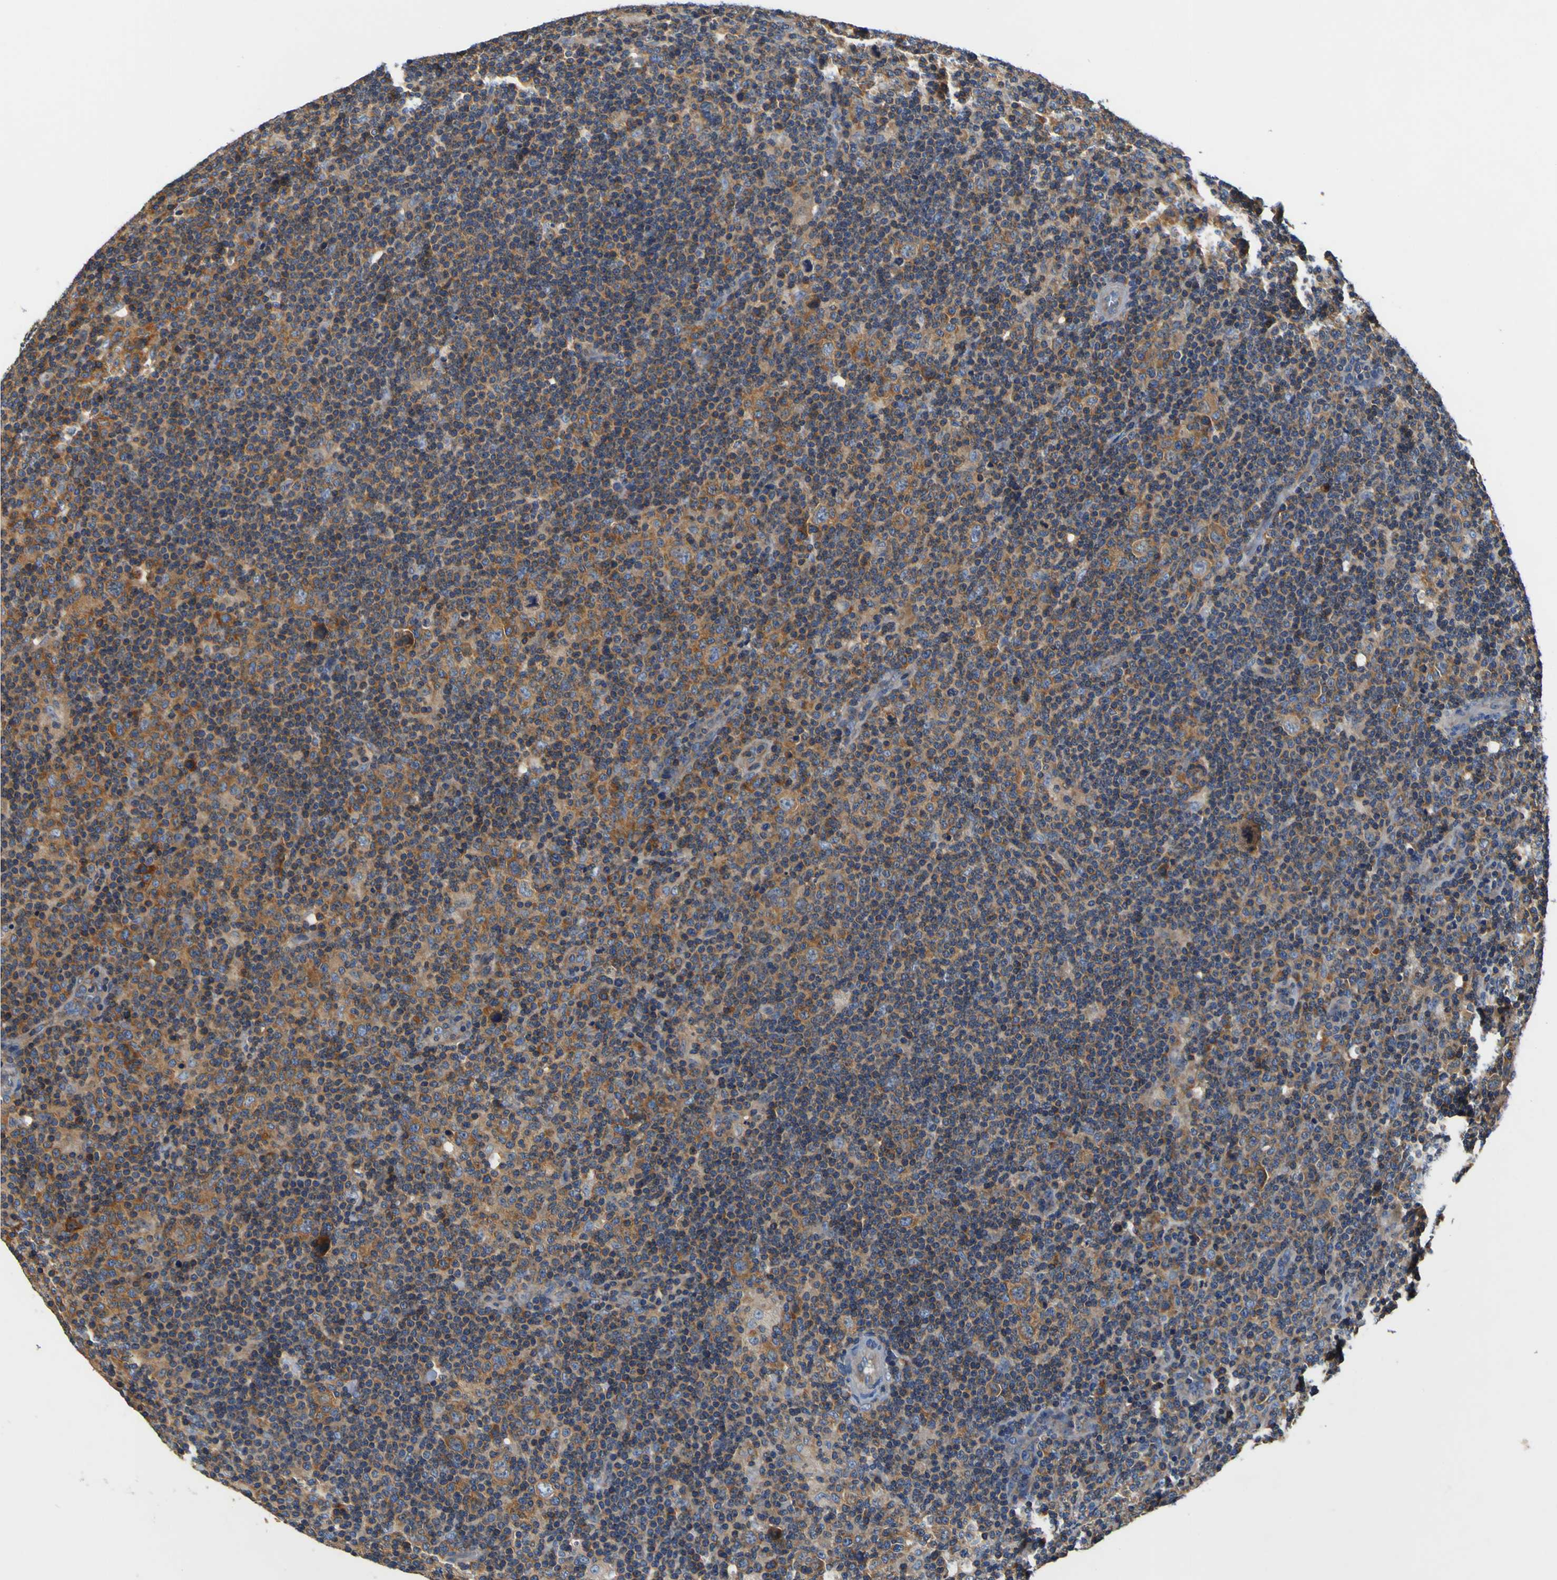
{"staining": {"intensity": "moderate", "quantity": ">75%", "location": "cytoplasmic/membranous"}, "tissue": "lymphoma", "cell_type": "Tumor cells", "image_type": "cancer", "snomed": [{"axis": "morphology", "description": "Hodgkin's disease, NOS"}, {"axis": "topography", "description": "Lymph node"}], "caption": "Human lymphoma stained with a brown dye exhibits moderate cytoplasmic/membranous positive staining in approximately >75% of tumor cells.", "gene": "CNR2", "patient": {"sex": "female", "age": 57}}